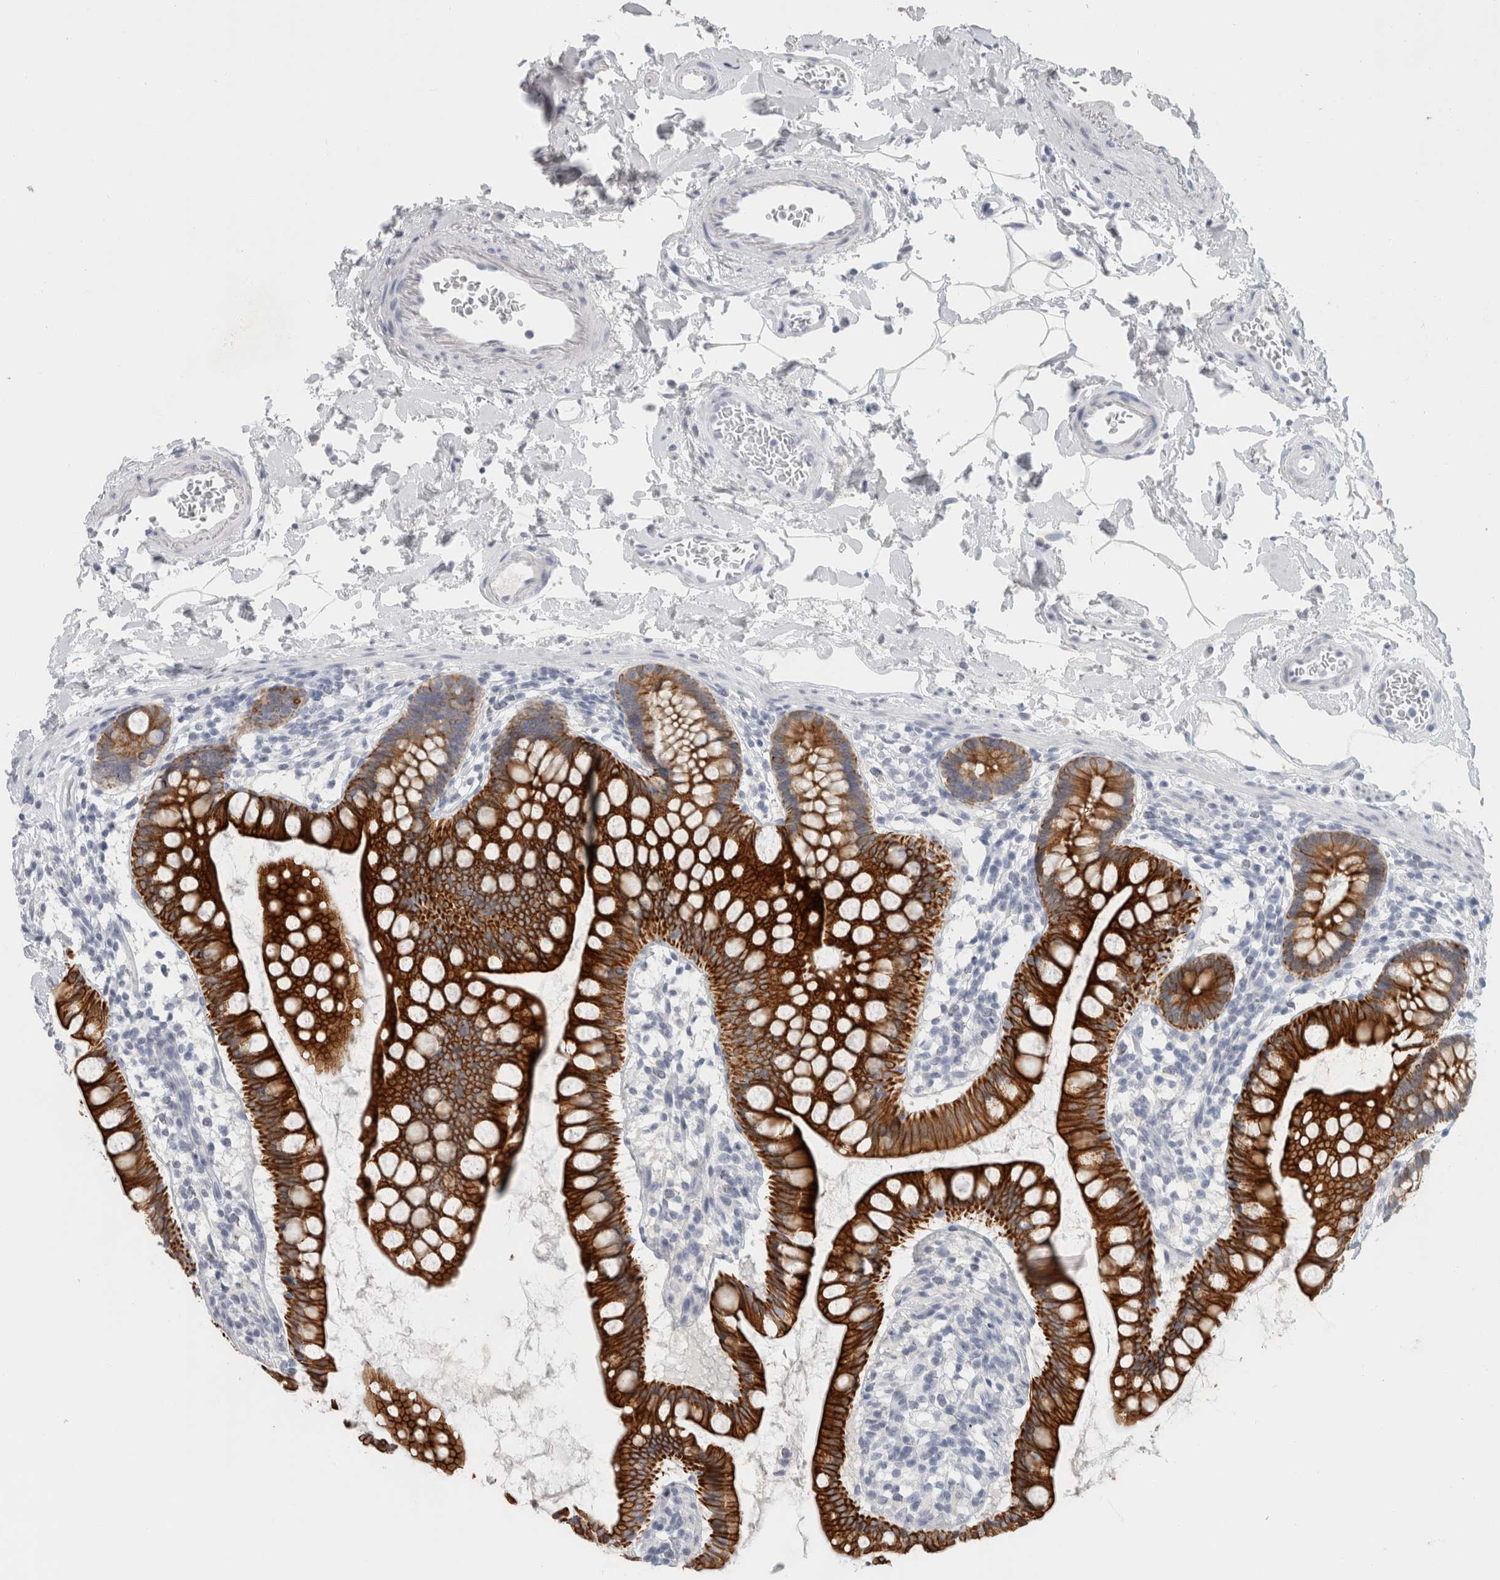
{"staining": {"intensity": "strong", "quantity": ">75%", "location": "cytoplasmic/membranous"}, "tissue": "small intestine", "cell_type": "Glandular cells", "image_type": "normal", "snomed": [{"axis": "morphology", "description": "Normal tissue, NOS"}, {"axis": "topography", "description": "Small intestine"}], "caption": "Immunohistochemistry (IHC) of unremarkable human small intestine exhibits high levels of strong cytoplasmic/membranous staining in approximately >75% of glandular cells.", "gene": "SLC28A3", "patient": {"sex": "female", "age": 84}}